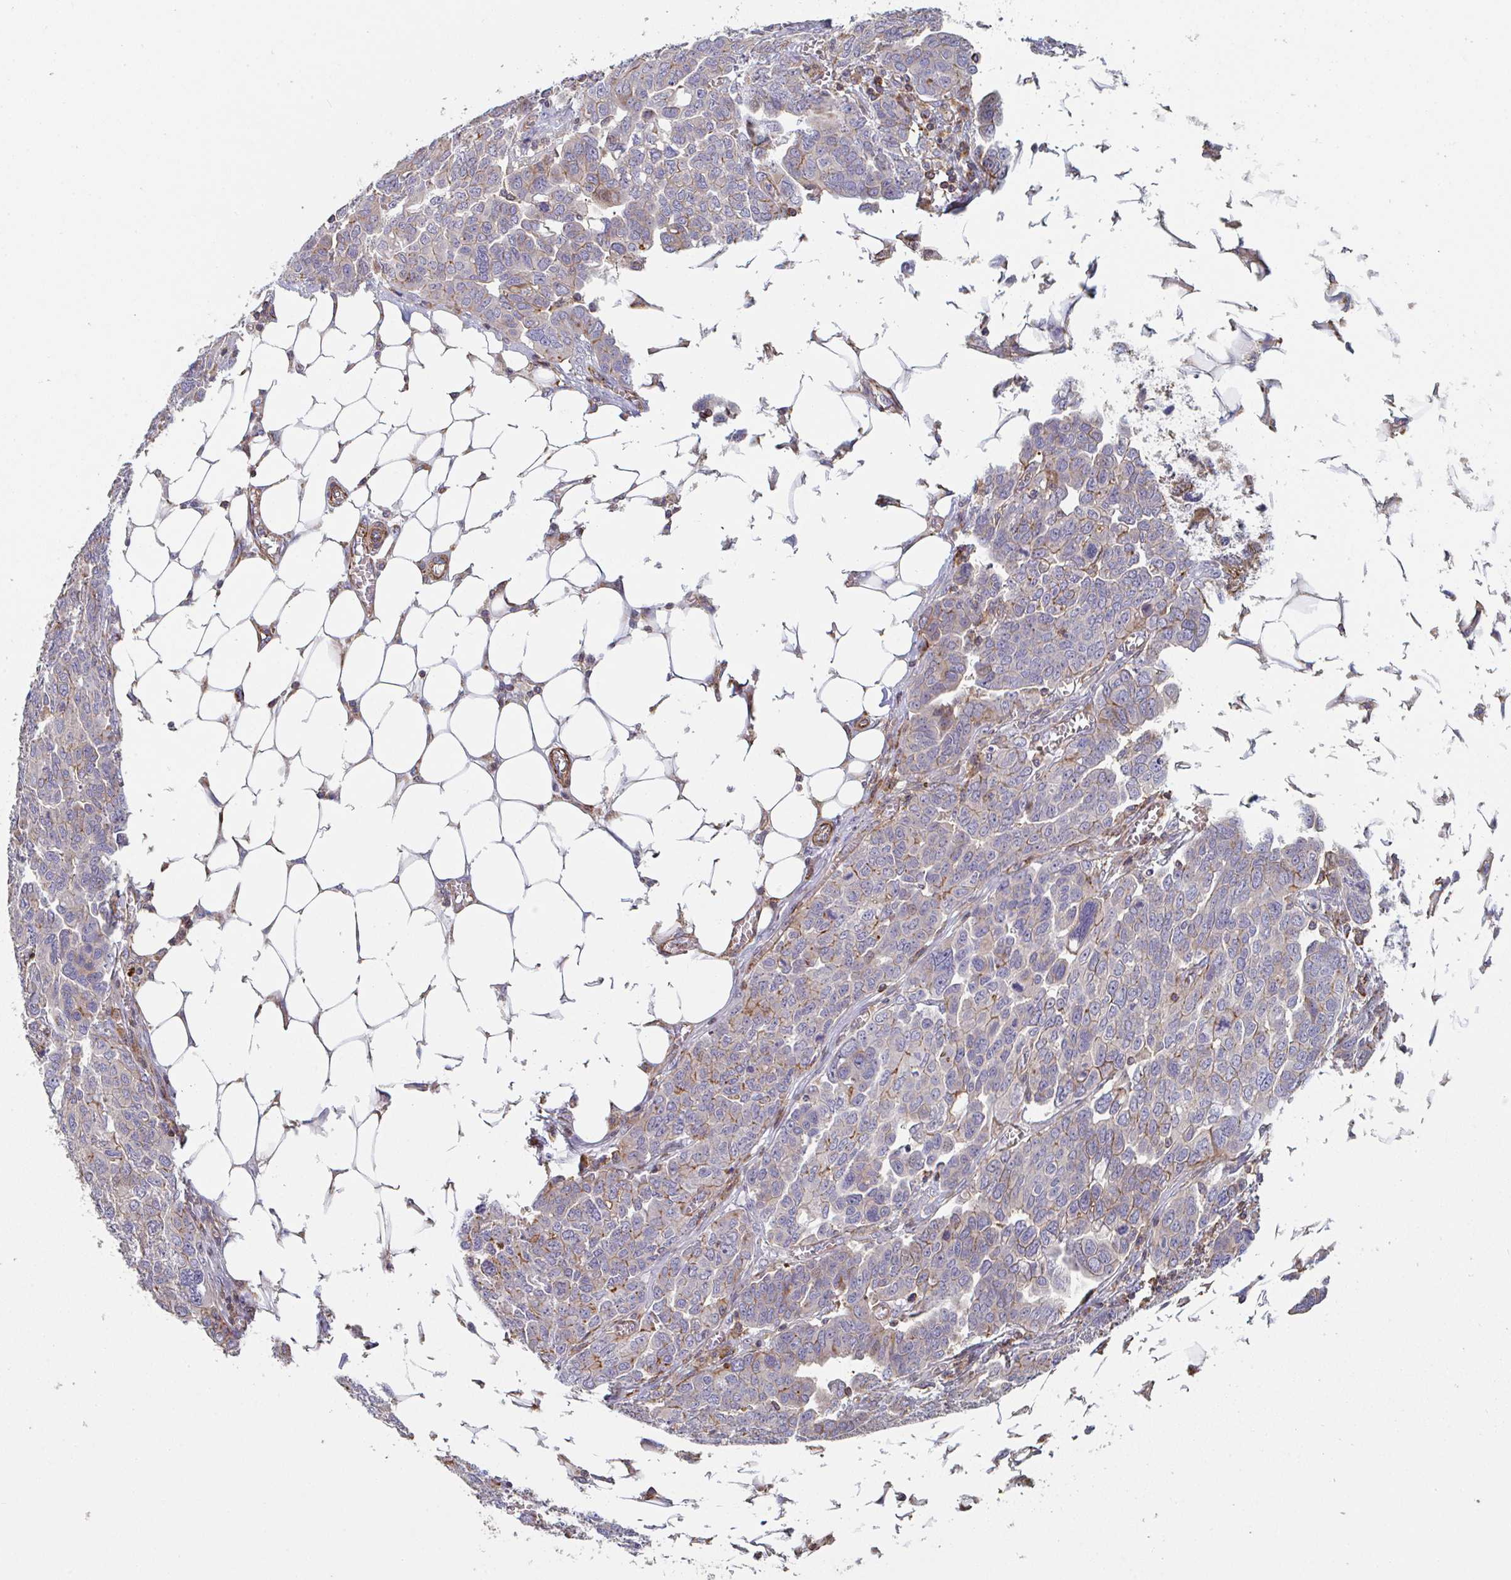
{"staining": {"intensity": "moderate", "quantity": "<25%", "location": "cytoplasmic/membranous"}, "tissue": "ovarian cancer", "cell_type": "Tumor cells", "image_type": "cancer", "snomed": [{"axis": "morphology", "description": "Cystadenocarcinoma, serous, NOS"}, {"axis": "topography", "description": "Ovary"}], "caption": "Brown immunohistochemical staining in serous cystadenocarcinoma (ovarian) demonstrates moderate cytoplasmic/membranous positivity in approximately <25% of tumor cells.", "gene": "FZD2", "patient": {"sex": "female", "age": 59}}